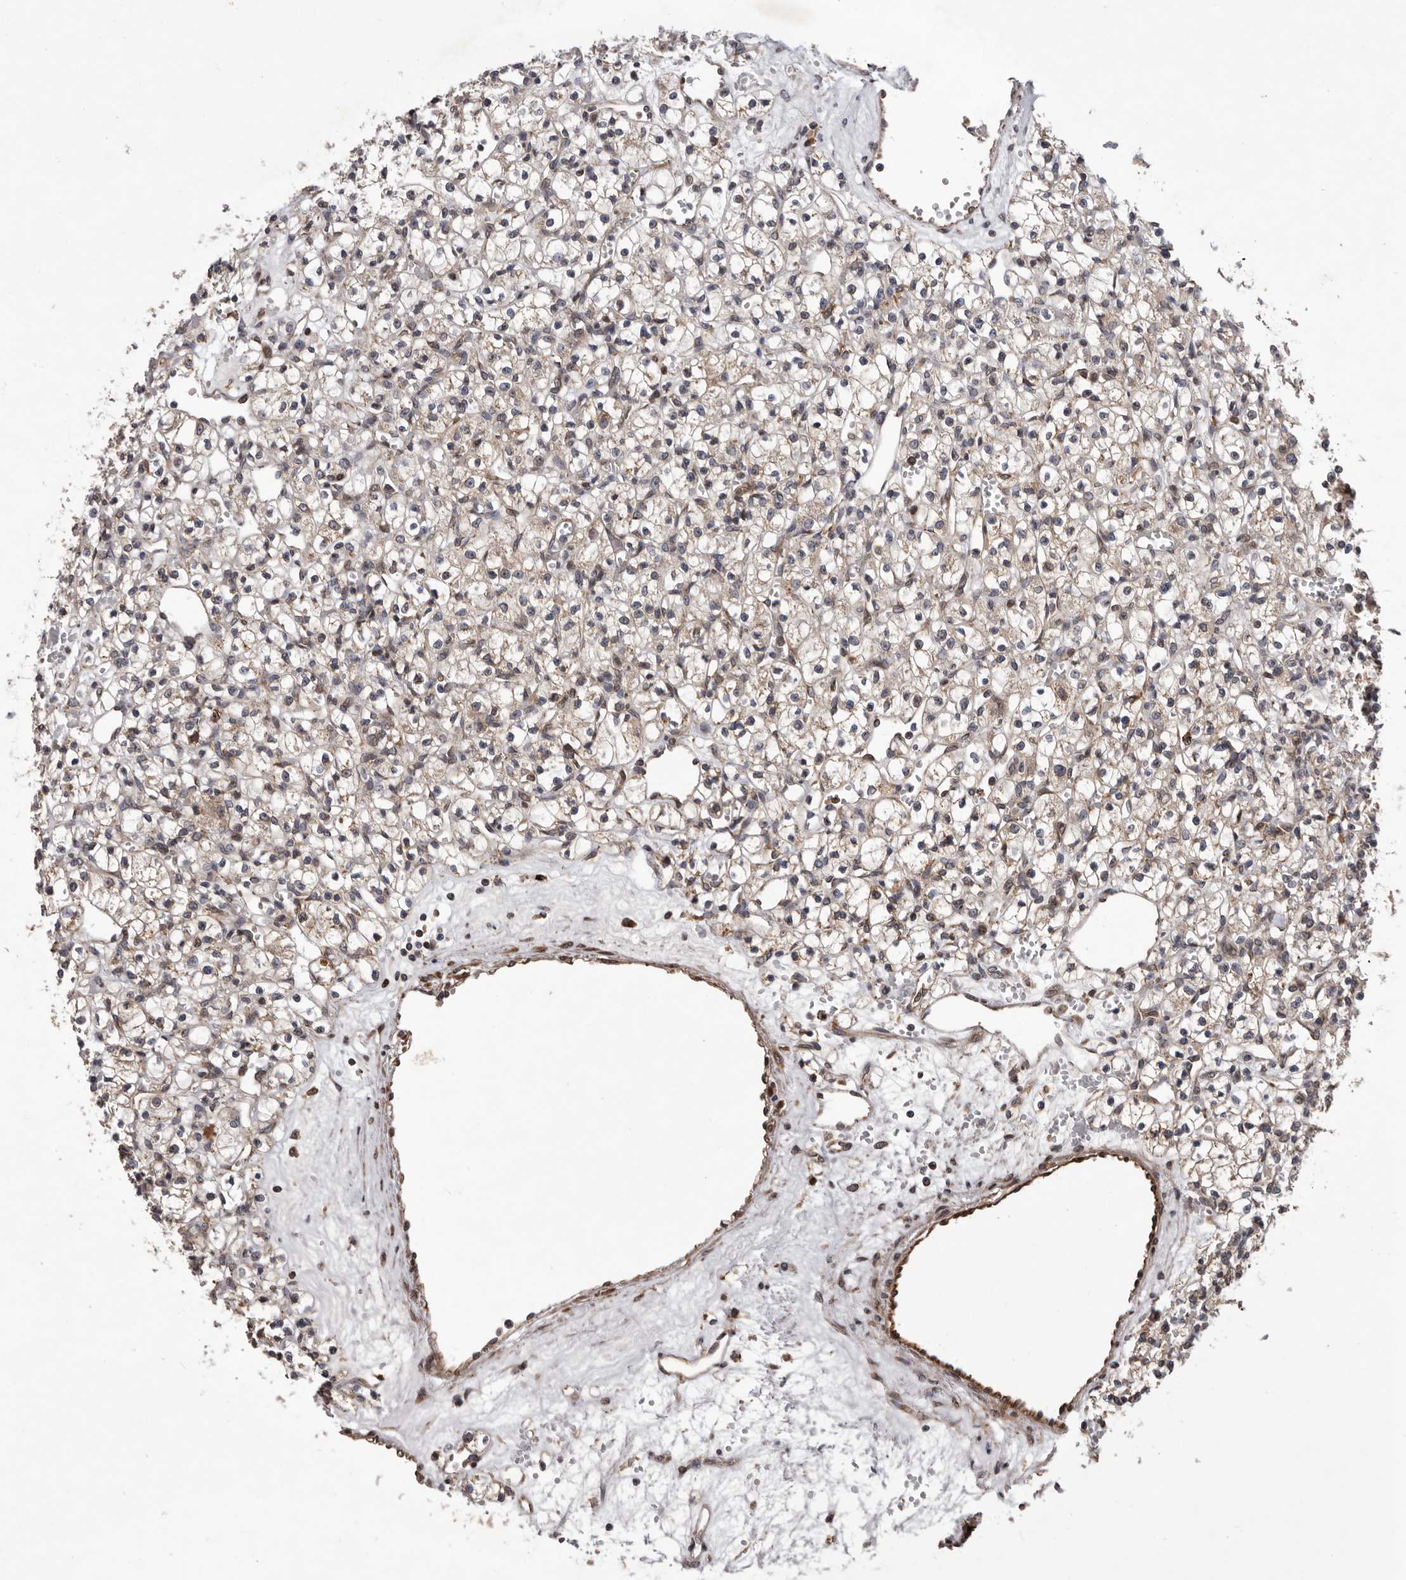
{"staining": {"intensity": "weak", "quantity": "<25%", "location": "cytoplasmic/membranous"}, "tissue": "renal cancer", "cell_type": "Tumor cells", "image_type": "cancer", "snomed": [{"axis": "morphology", "description": "Adenocarcinoma, NOS"}, {"axis": "topography", "description": "Kidney"}], "caption": "Tumor cells are negative for protein expression in human renal cancer (adenocarcinoma). (Immunohistochemistry (ihc), brightfield microscopy, high magnification).", "gene": "GADD45B", "patient": {"sex": "female", "age": 59}}